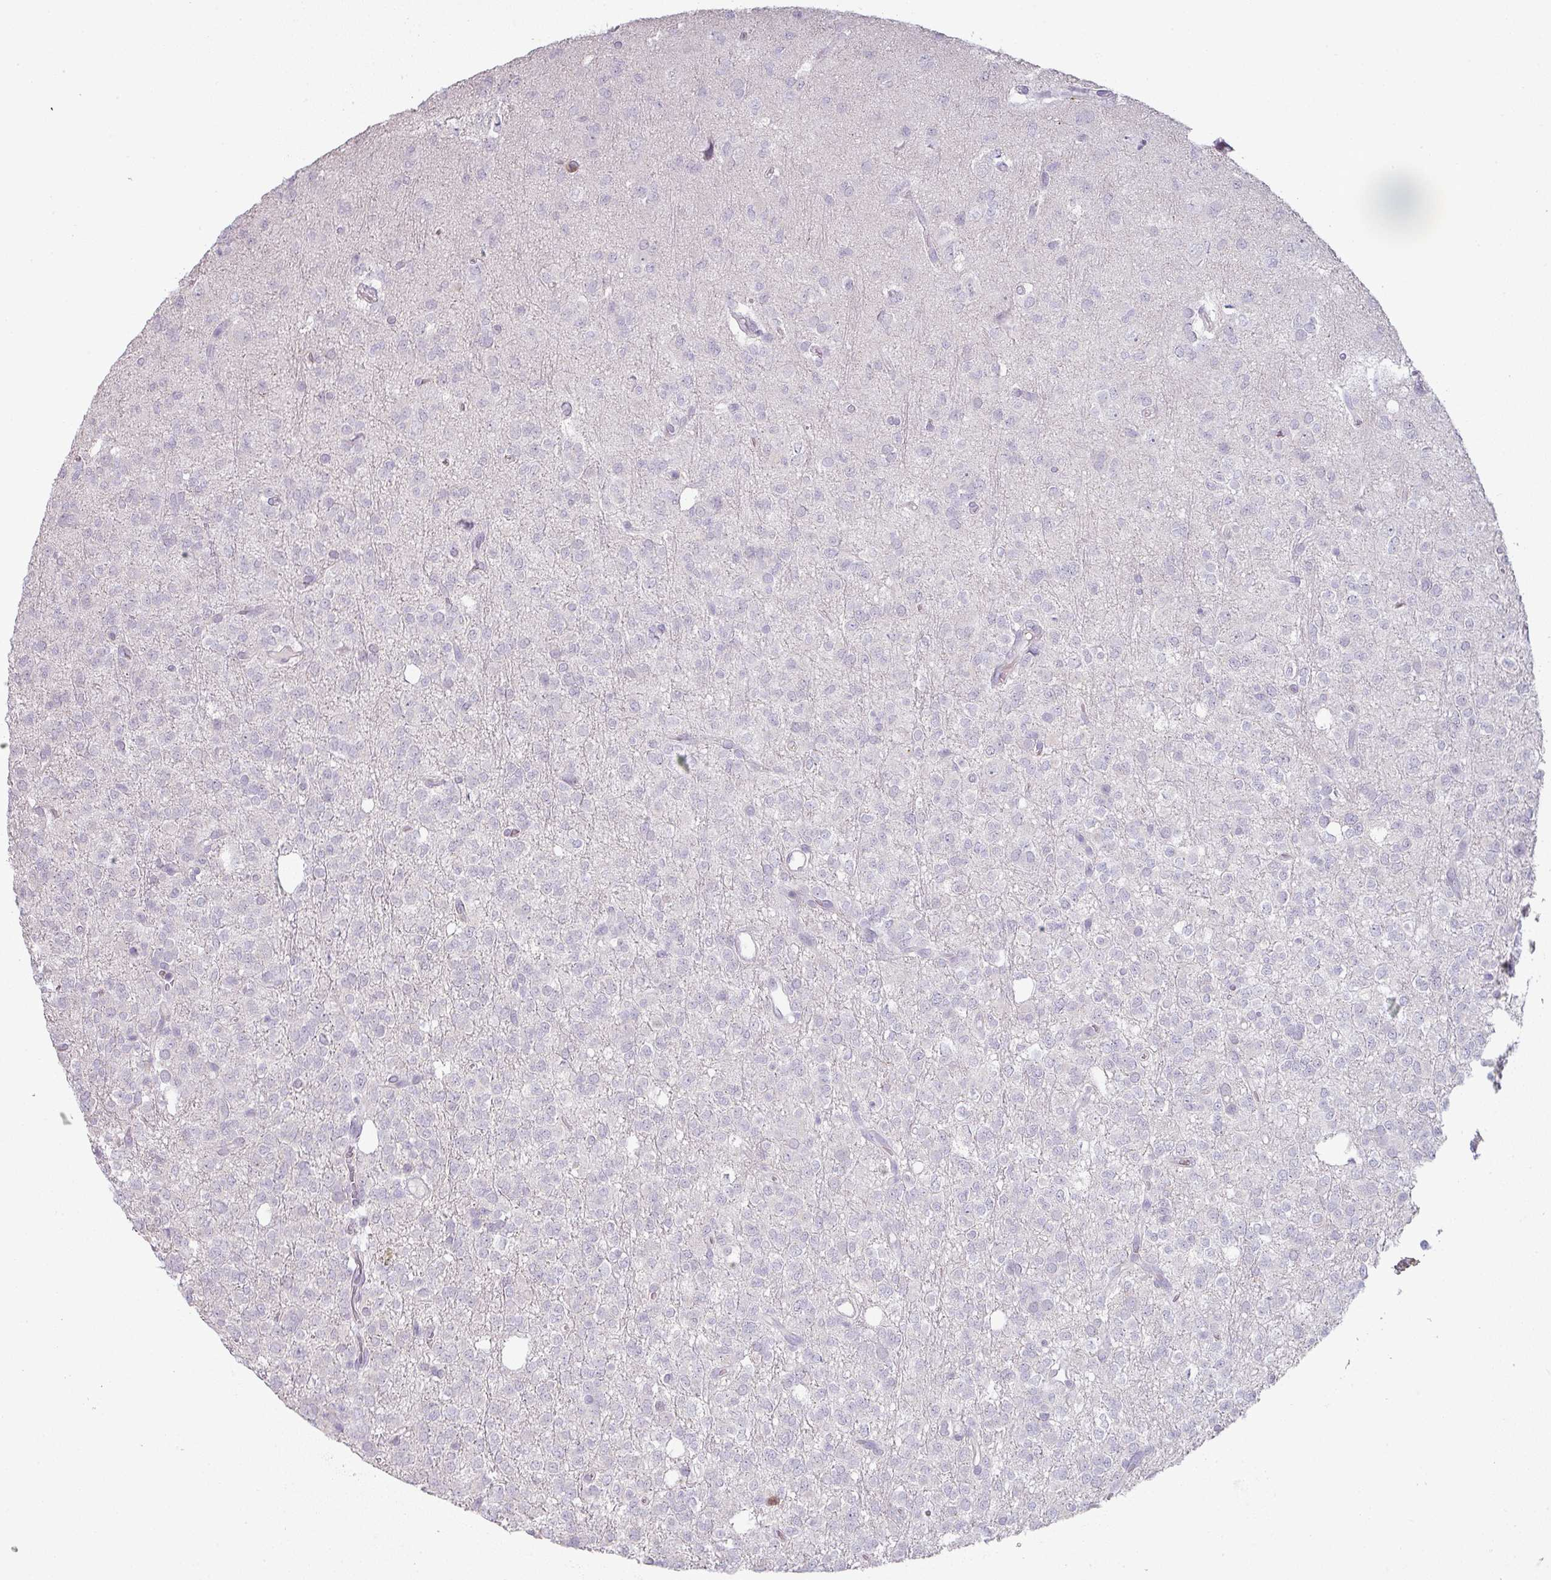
{"staining": {"intensity": "negative", "quantity": "none", "location": "none"}, "tissue": "glioma", "cell_type": "Tumor cells", "image_type": "cancer", "snomed": [{"axis": "morphology", "description": "Glioma, malignant, Low grade"}, {"axis": "topography", "description": "Brain"}], "caption": "This image is of malignant low-grade glioma stained with immunohistochemistry (IHC) to label a protein in brown with the nuclei are counter-stained blue. There is no staining in tumor cells. (DAB (3,3'-diaminobenzidine) immunohistochemistry (IHC) with hematoxylin counter stain).", "gene": "MAGEC3", "patient": {"sex": "female", "age": 33}}